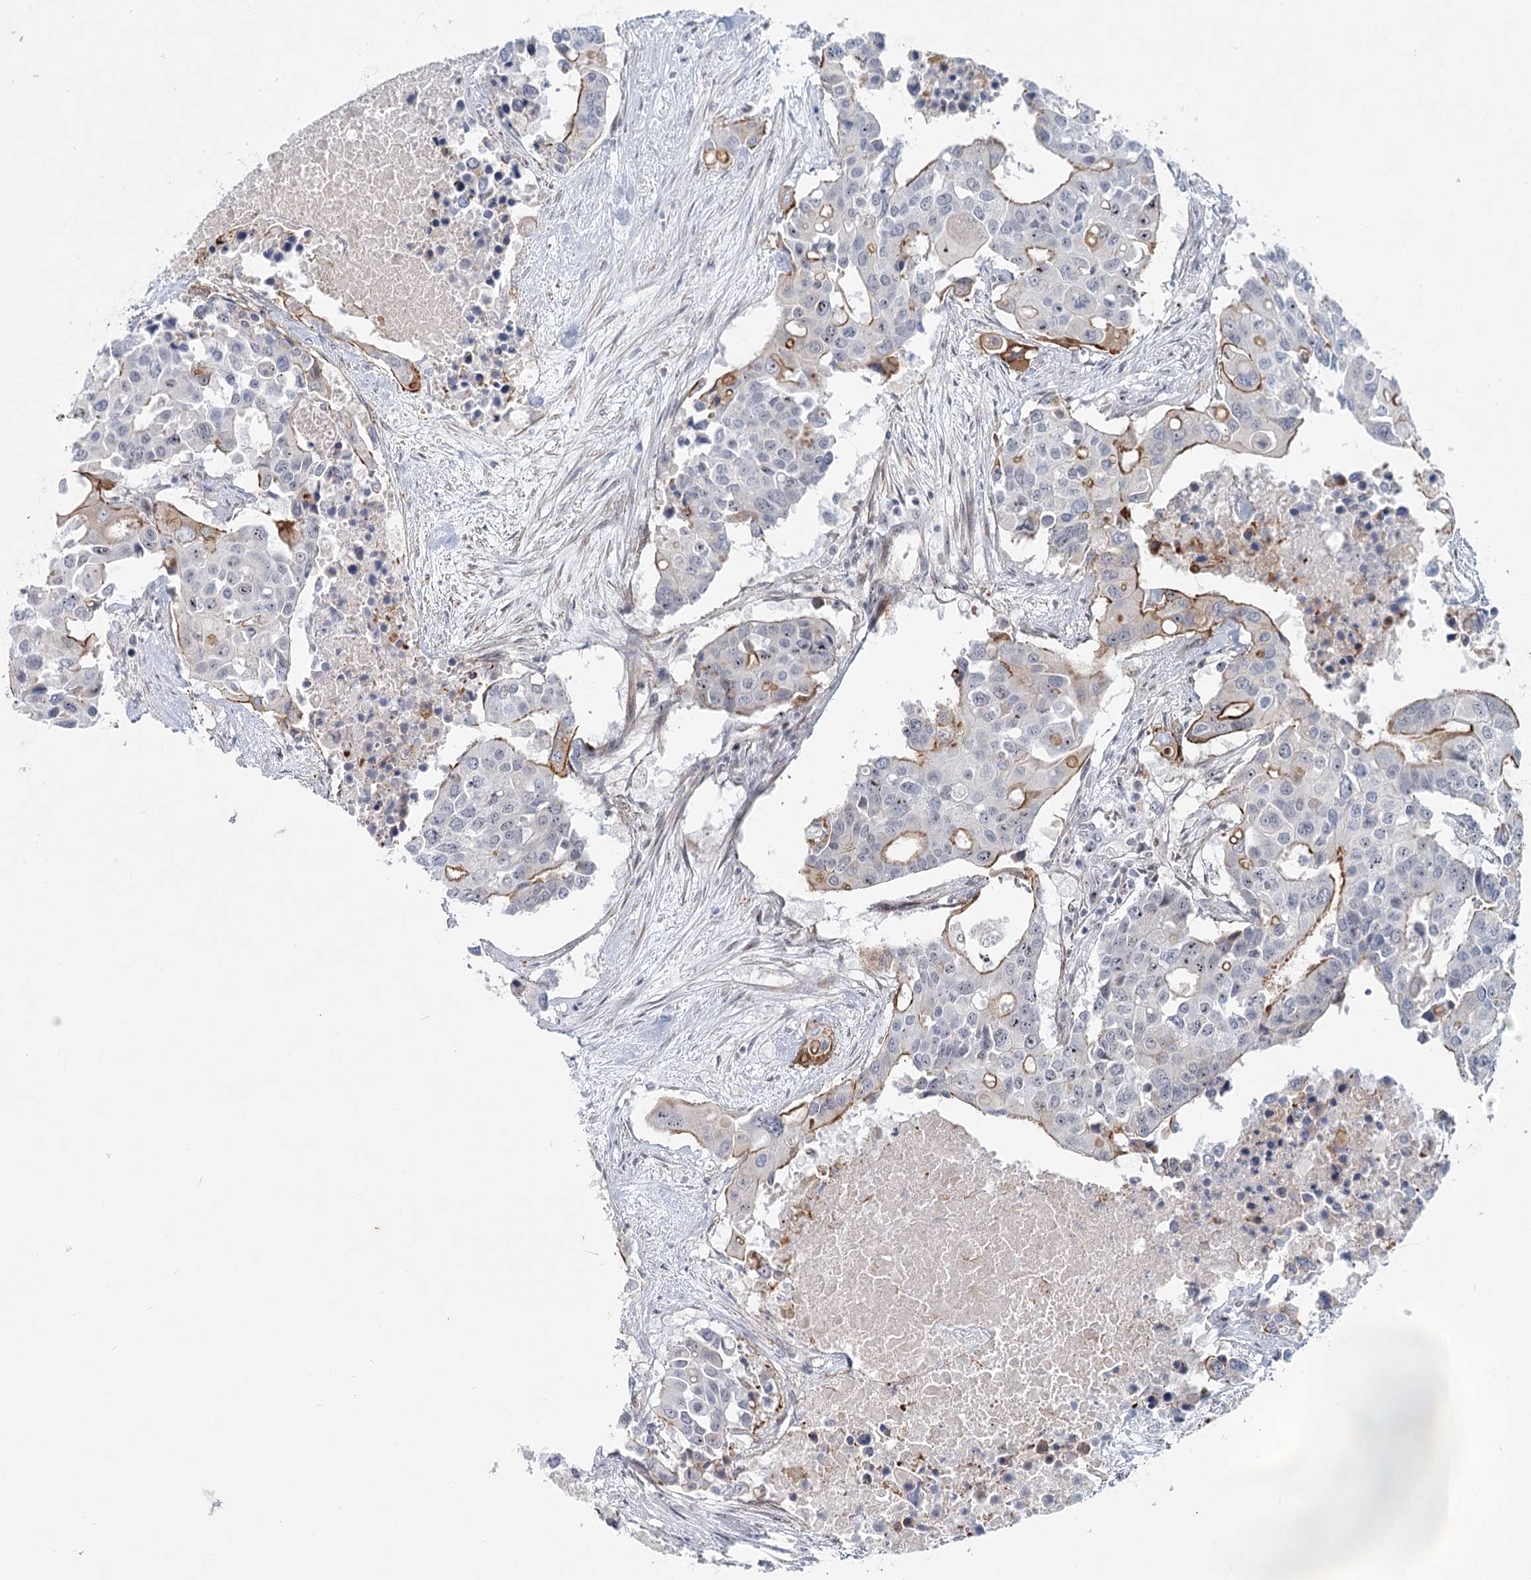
{"staining": {"intensity": "moderate", "quantity": "<25%", "location": "cytoplasmic/membranous,nuclear"}, "tissue": "colorectal cancer", "cell_type": "Tumor cells", "image_type": "cancer", "snomed": [{"axis": "morphology", "description": "Adenocarcinoma, NOS"}, {"axis": "topography", "description": "Colon"}], "caption": "Colorectal cancer tissue reveals moderate cytoplasmic/membranous and nuclear positivity in about <25% of tumor cells, visualized by immunohistochemistry.", "gene": "ABHD8", "patient": {"sex": "male", "age": 77}}